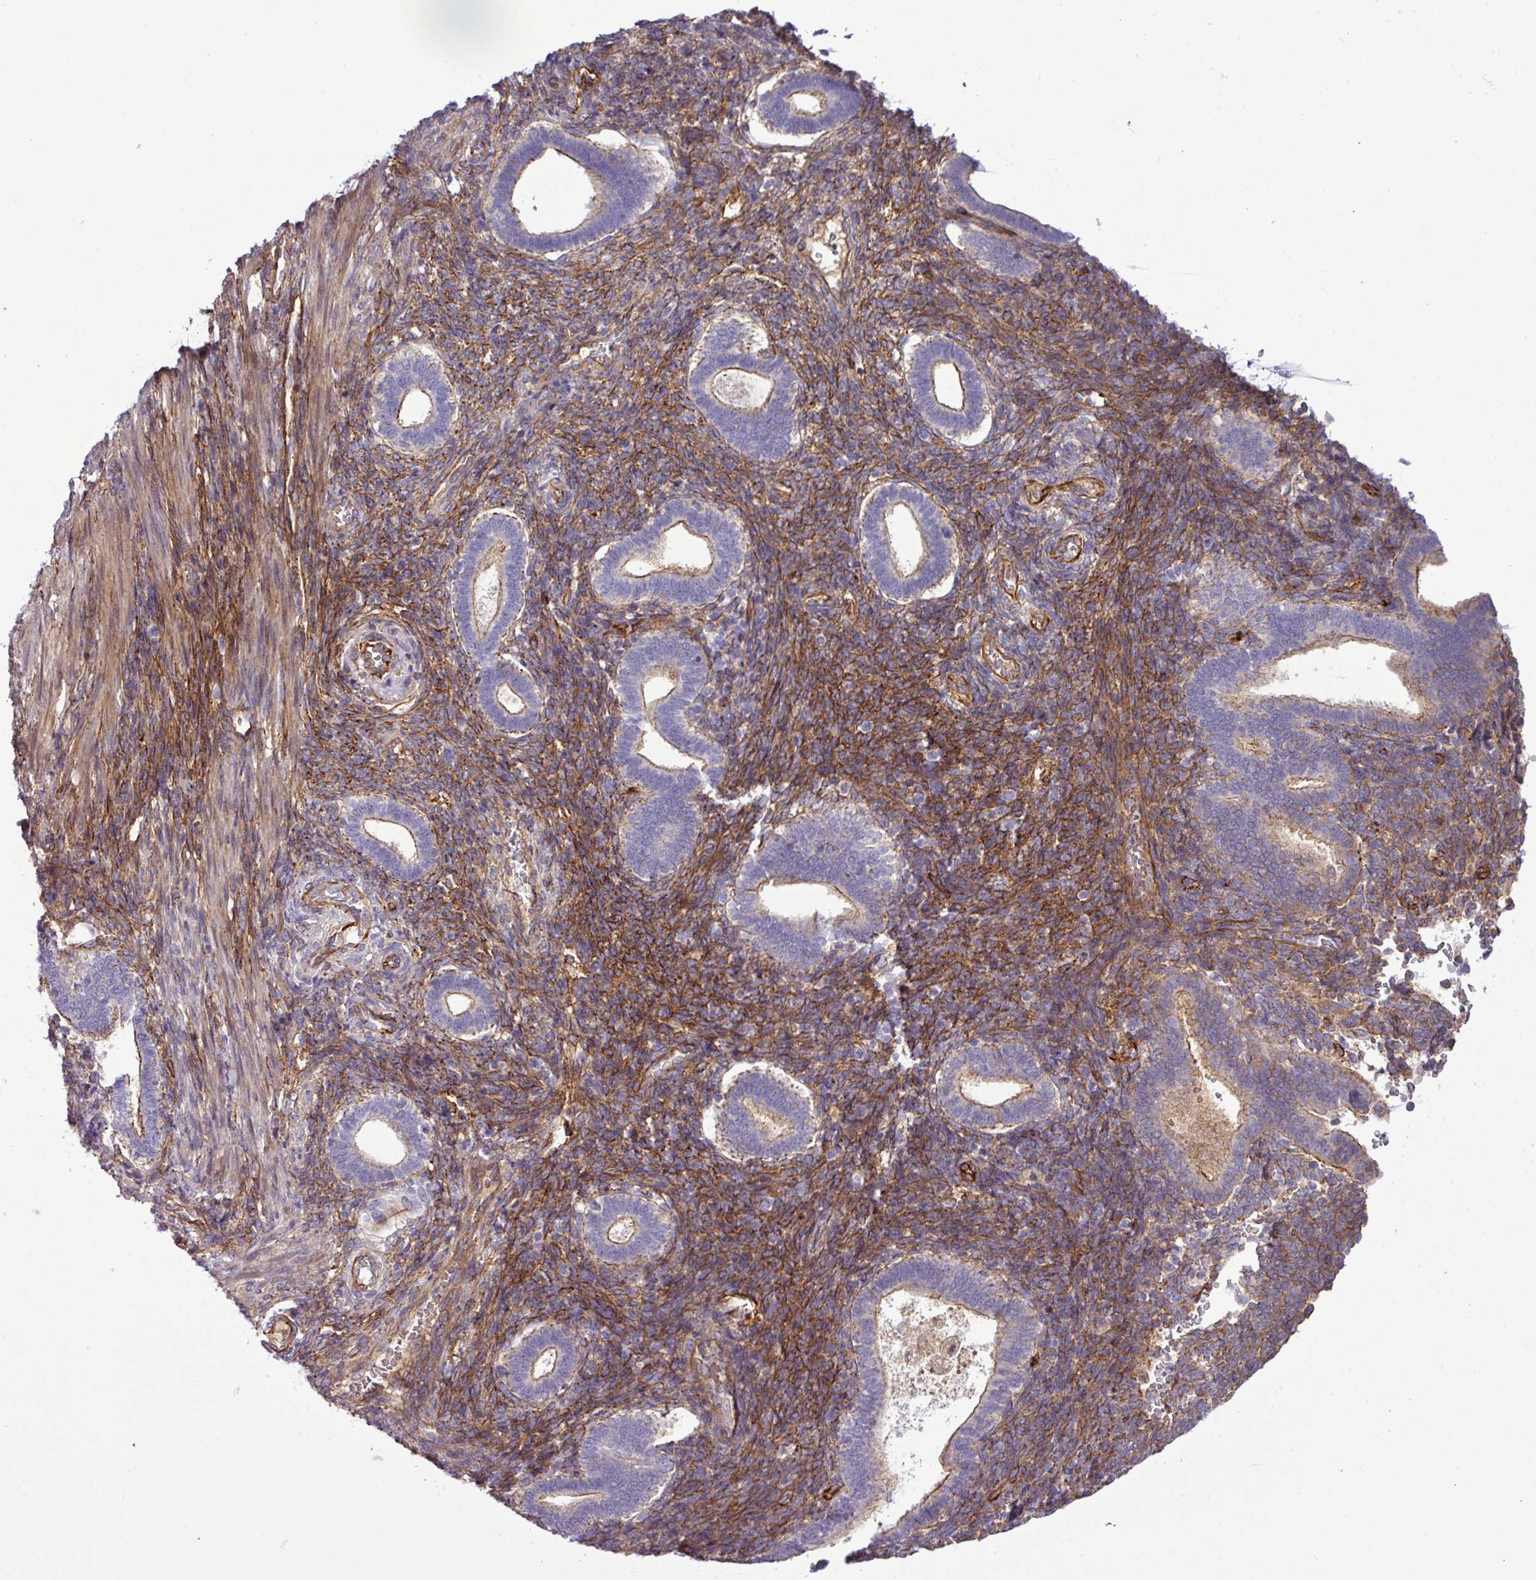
{"staining": {"intensity": "moderate", "quantity": ">75%", "location": "cytoplasmic/membranous"}, "tissue": "endometrium", "cell_type": "Cells in endometrial stroma", "image_type": "normal", "snomed": [{"axis": "morphology", "description": "Normal tissue, NOS"}, {"axis": "topography", "description": "Endometrium"}], "caption": "Brown immunohistochemical staining in benign endometrium demonstrates moderate cytoplasmic/membranous staining in approximately >75% of cells in endometrial stroma.", "gene": "PARD6A", "patient": {"sex": "female", "age": 34}}